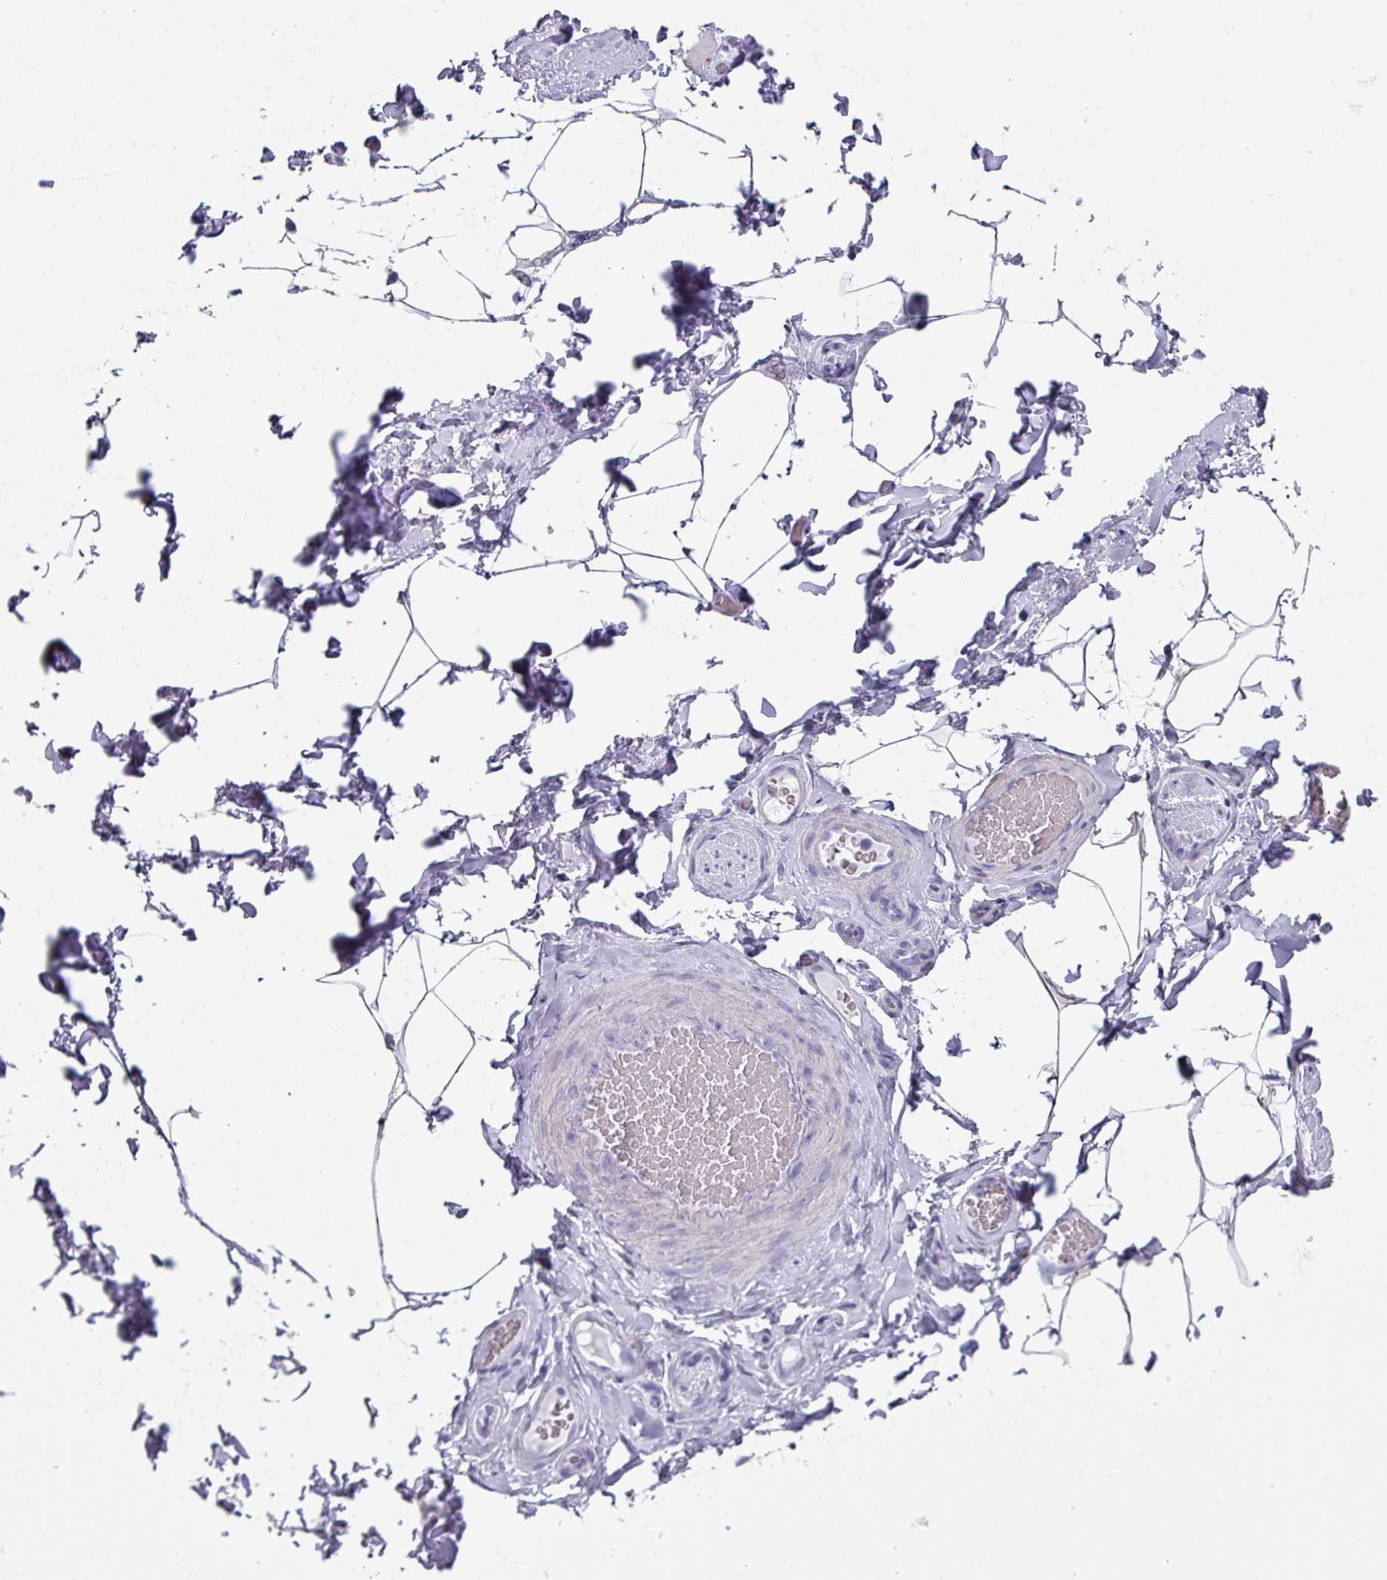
{"staining": {"intensity": "negative", "quantity": "none", "location": "none"}, "tissue": "adipose tissue", "cell_type": "Adipocytes", "image_type": "normal", "snomed": [{"axis": "morphology", "description": "Normal tissue, NOS"}, {"axis": "topography", "description": "Vascular tissue"}, {"axis": "topography", "description": "Peripheral nerve tissue"}], "caption": "IHC micrograph of normal adipose tissue: adipose tissue stained with DAB (3,3'-diaminobenzidine) demonstrates no significant protein expression in adipocytes.", "gene": "PEX10", "patient": {"sex": "male", "age": 41}}